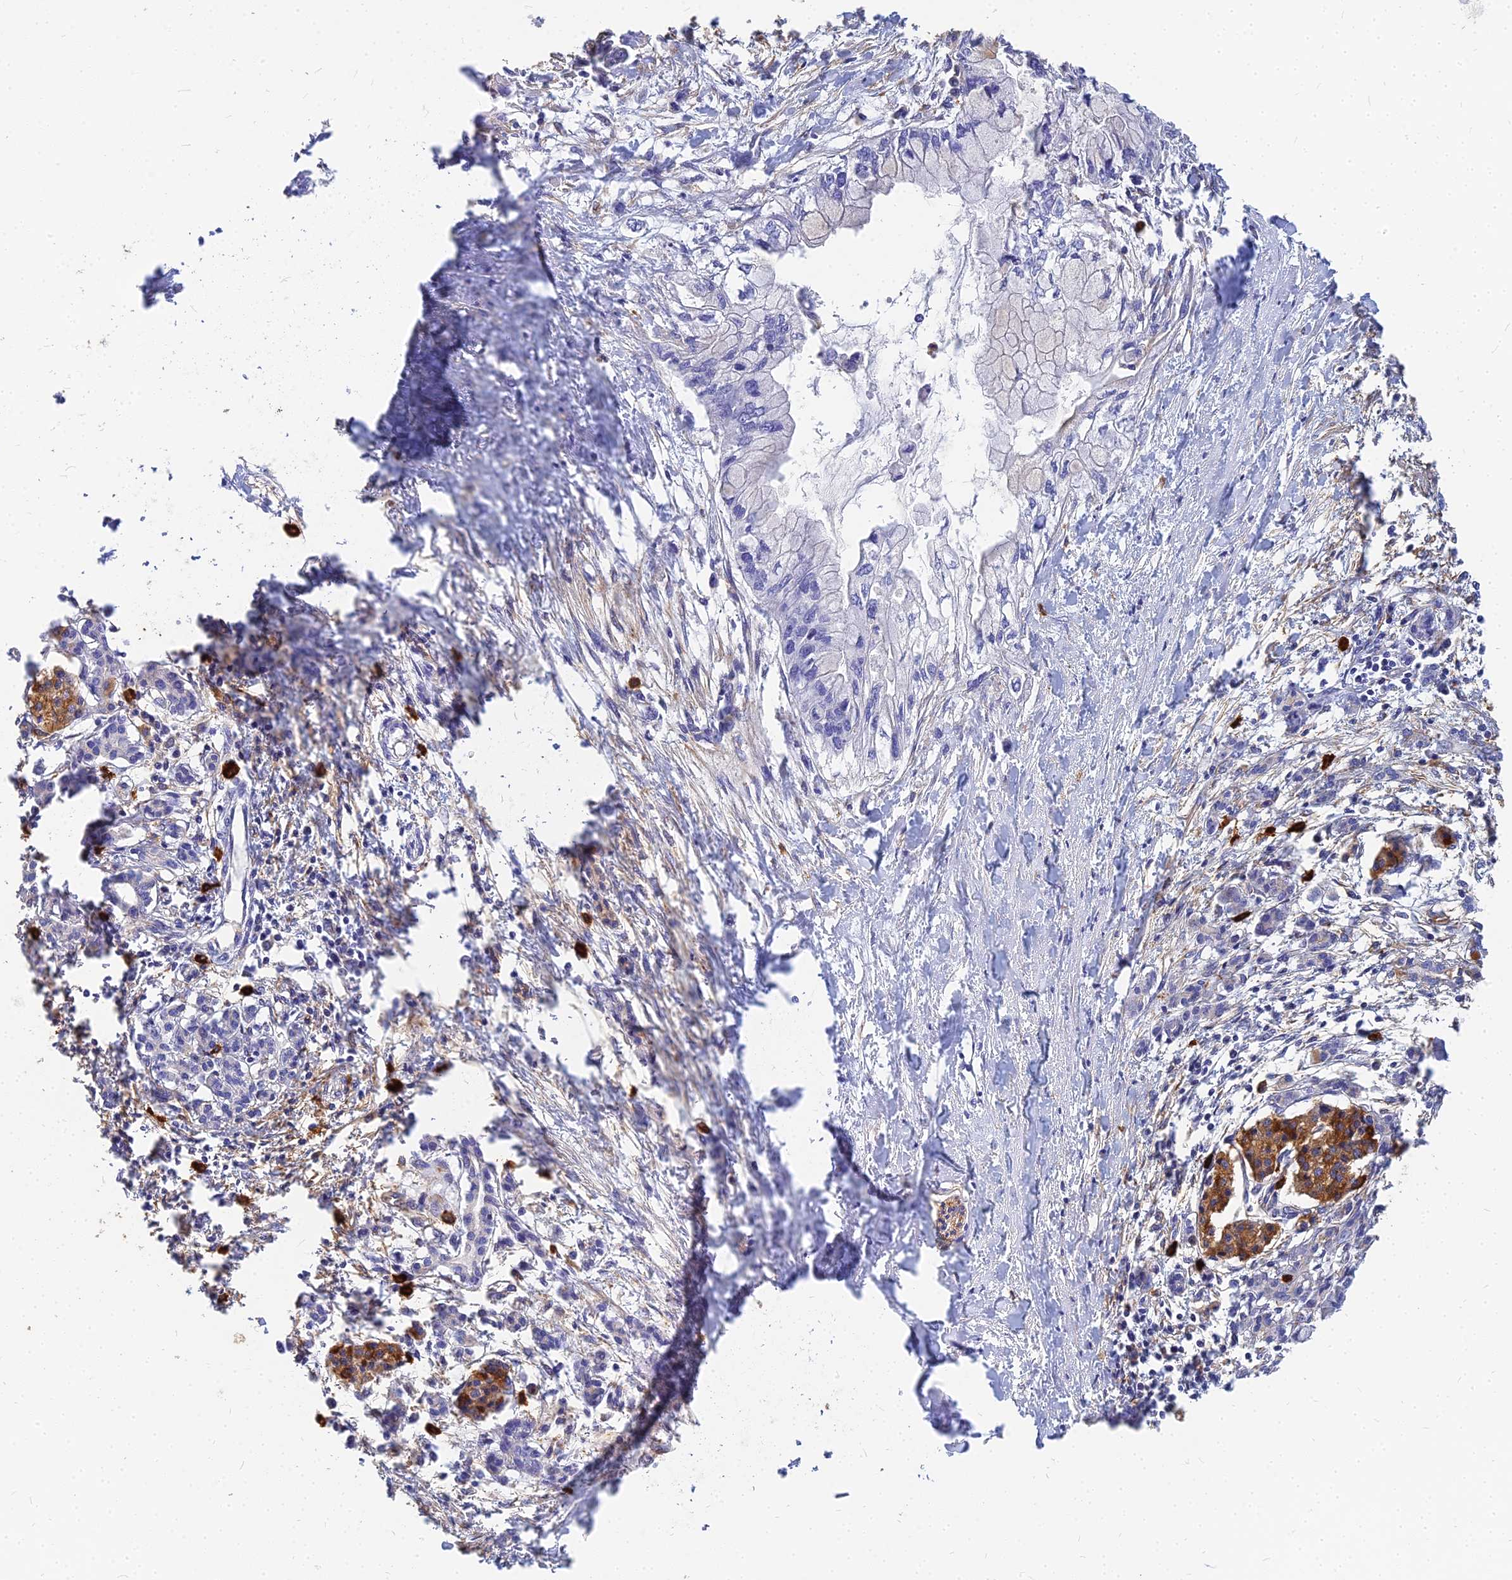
{"staining": {"intensity": "weak", "quantity": "<25%", "location": "cytoplasmic/membranous"}, "tissue": "pancreatic cancer", "cell_type": "Tumor cells", "image_type": "cancer", "snomed": [{"axis": "morphology", "description": "Adenocarcinoma, NOS"}, {"axis": "topography", "description": "Pancreas"}], "caption": "Pancreatic cancer stained for a protein using immunohistochemistry displays no expression tumor cells.", "gene": "VAT1", "patient": {"sex": "male", "age": 48}}